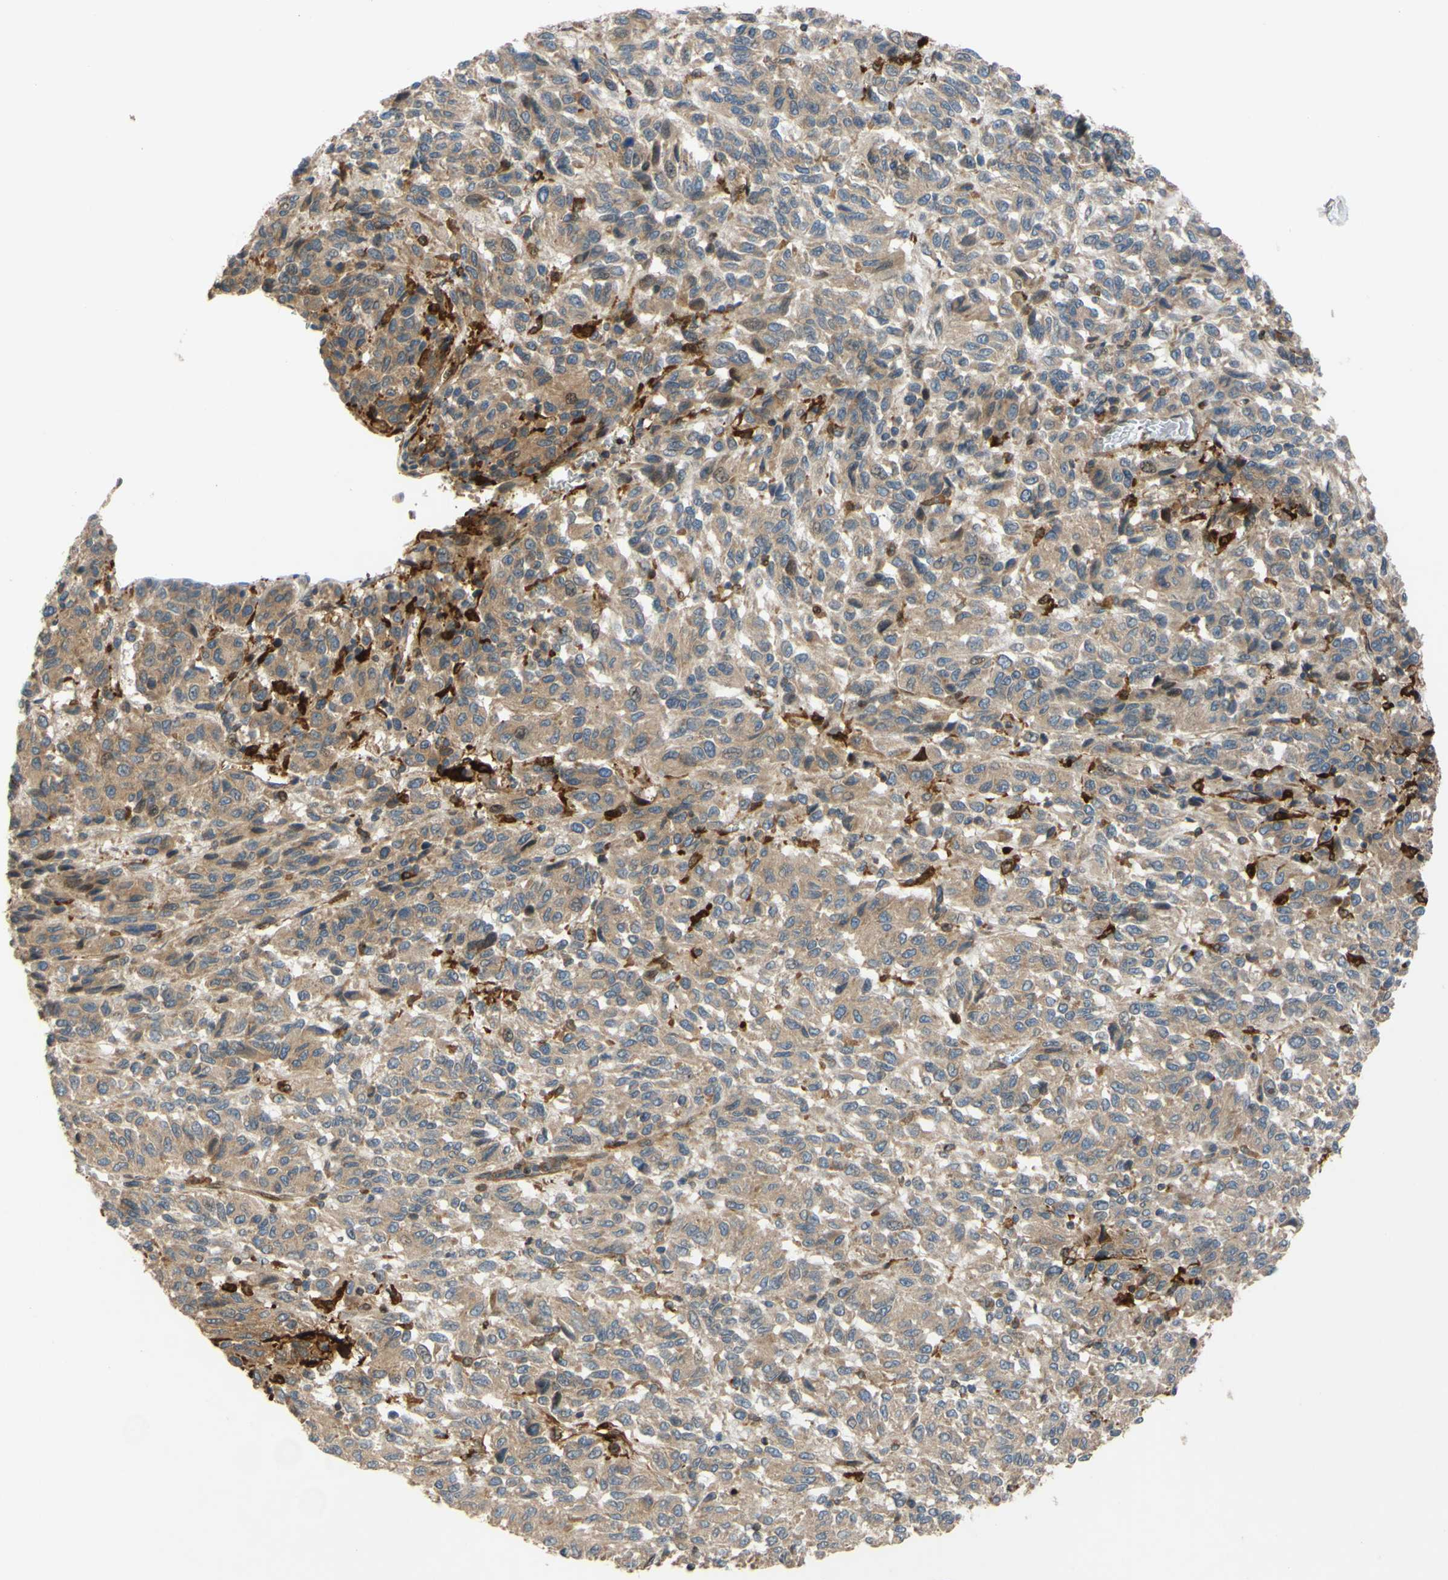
{"staining": {"intensity": "weak", "quantity": ">75%", "location": "cytoplasmic/membranous"}, "tissue": "melanoma", "cell_type": "Tumor cells", "image_type": "cancer", "snomed": [{"axis": "morphology", "description": "Malignant melanoma, Metastatic site"}, {"axis": "topography", "description": "Lung"}], "caption": "High-magnification brightfield microscopy of melanoma stained with DAB (3,3'-diaminobenzidine) (brown) and counterstained with hematoxylin (blue). tumor cells exhibit weak cytoplasmic/membranous expression is appreciated in approximately>75% of cells.", "gene": "SPTLC1", "patient": {"sex": "male", "age": 64}}